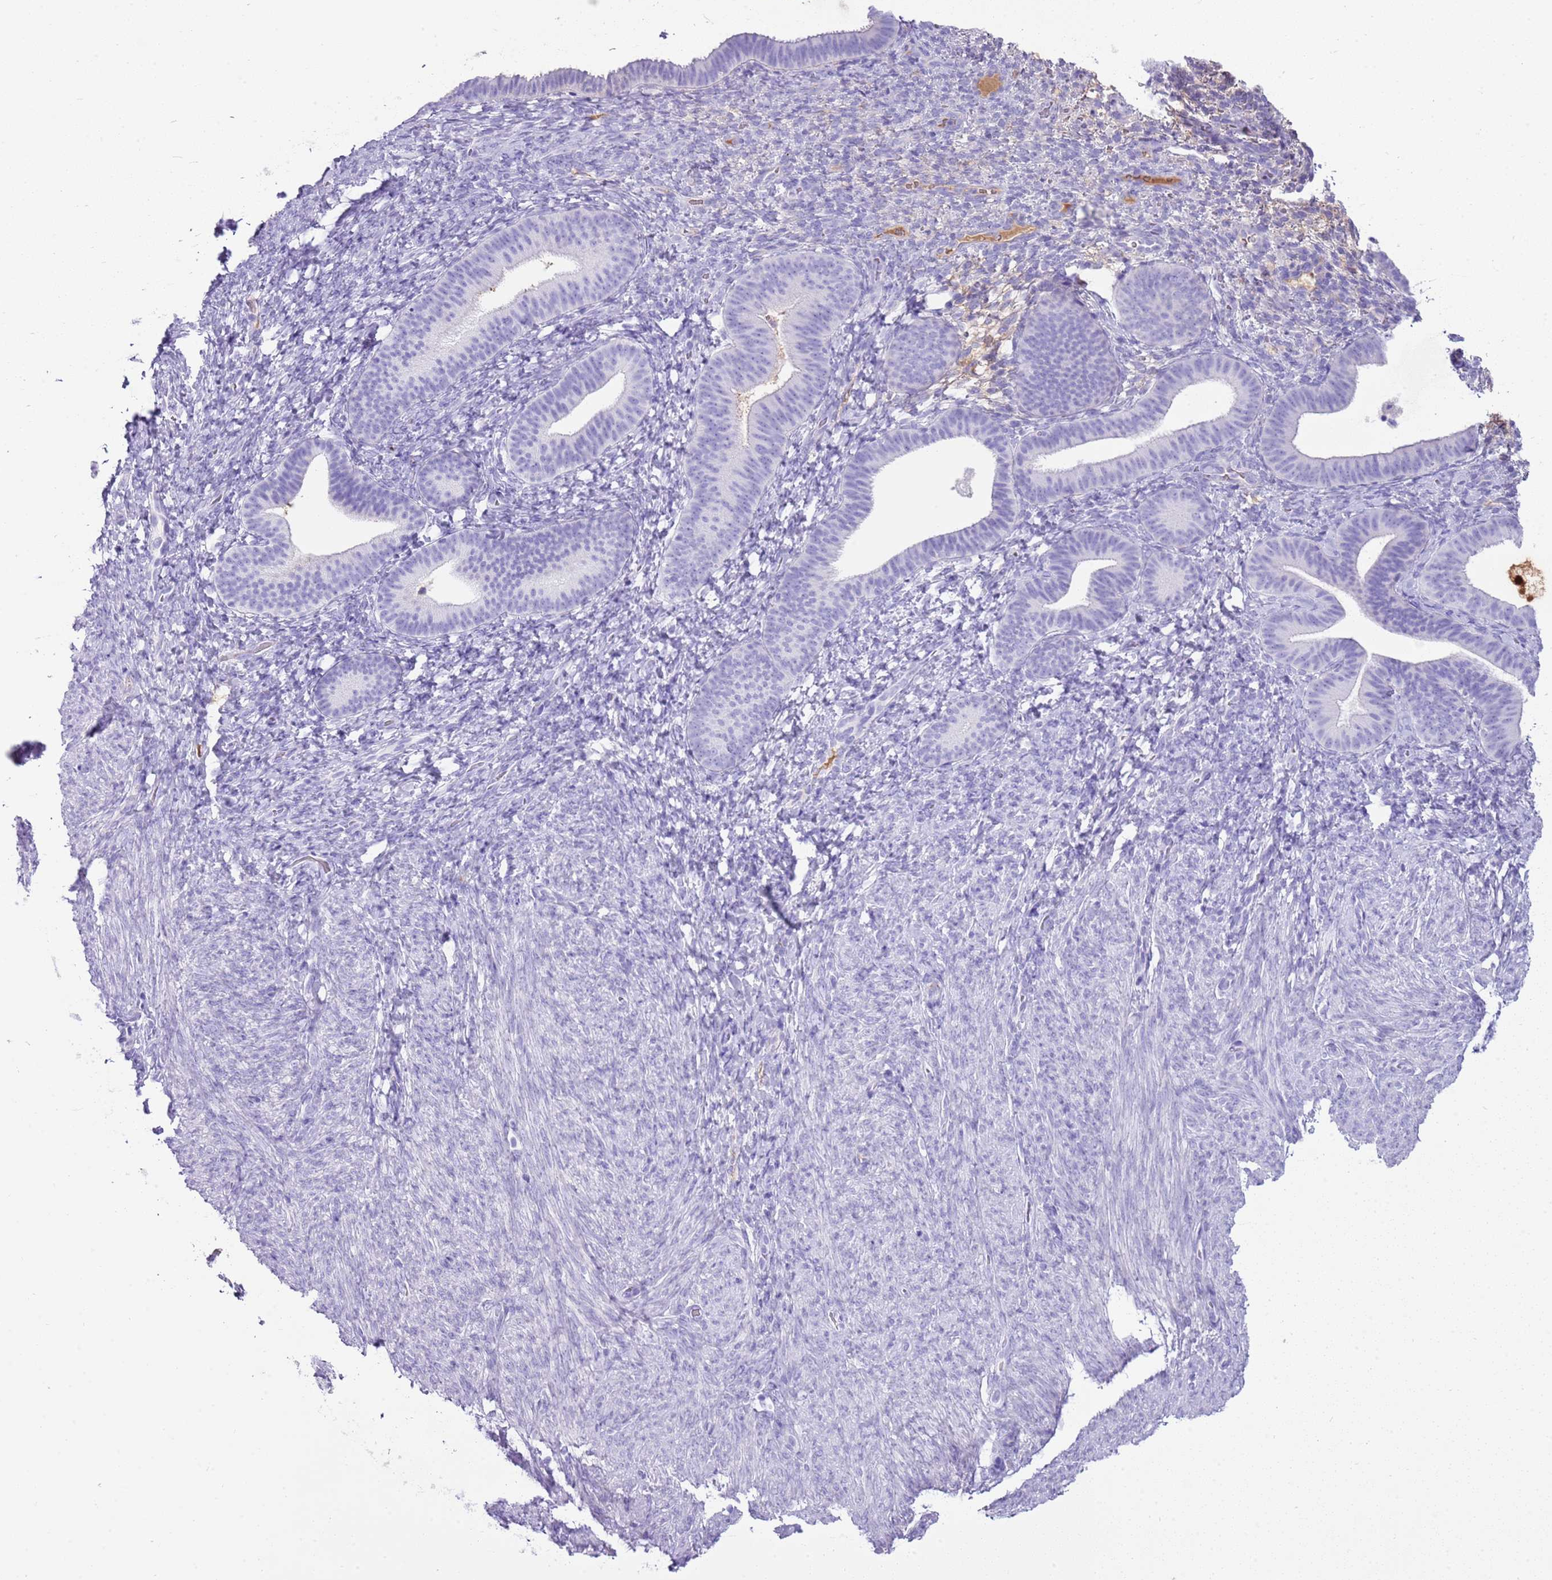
{"staining": {"intensity": "negative", "quantity": "none", "location": "none"}, "tissue": "endometrium", "cell_type": "Cells in endometrial stroma", "image_type": "normal", "snomed": [{"axis": "morphology", "description": "Normal tissue, NOS"}, {"axis": "topography", "description": "Endometrium"}], "caption": "This is an immunohistochemistry photomicrograph of normal endometrium. There is no staining in cells in endometrial stroma.", "gene": "IGKV3", "patient": {"sex": "female", "age": 65}}